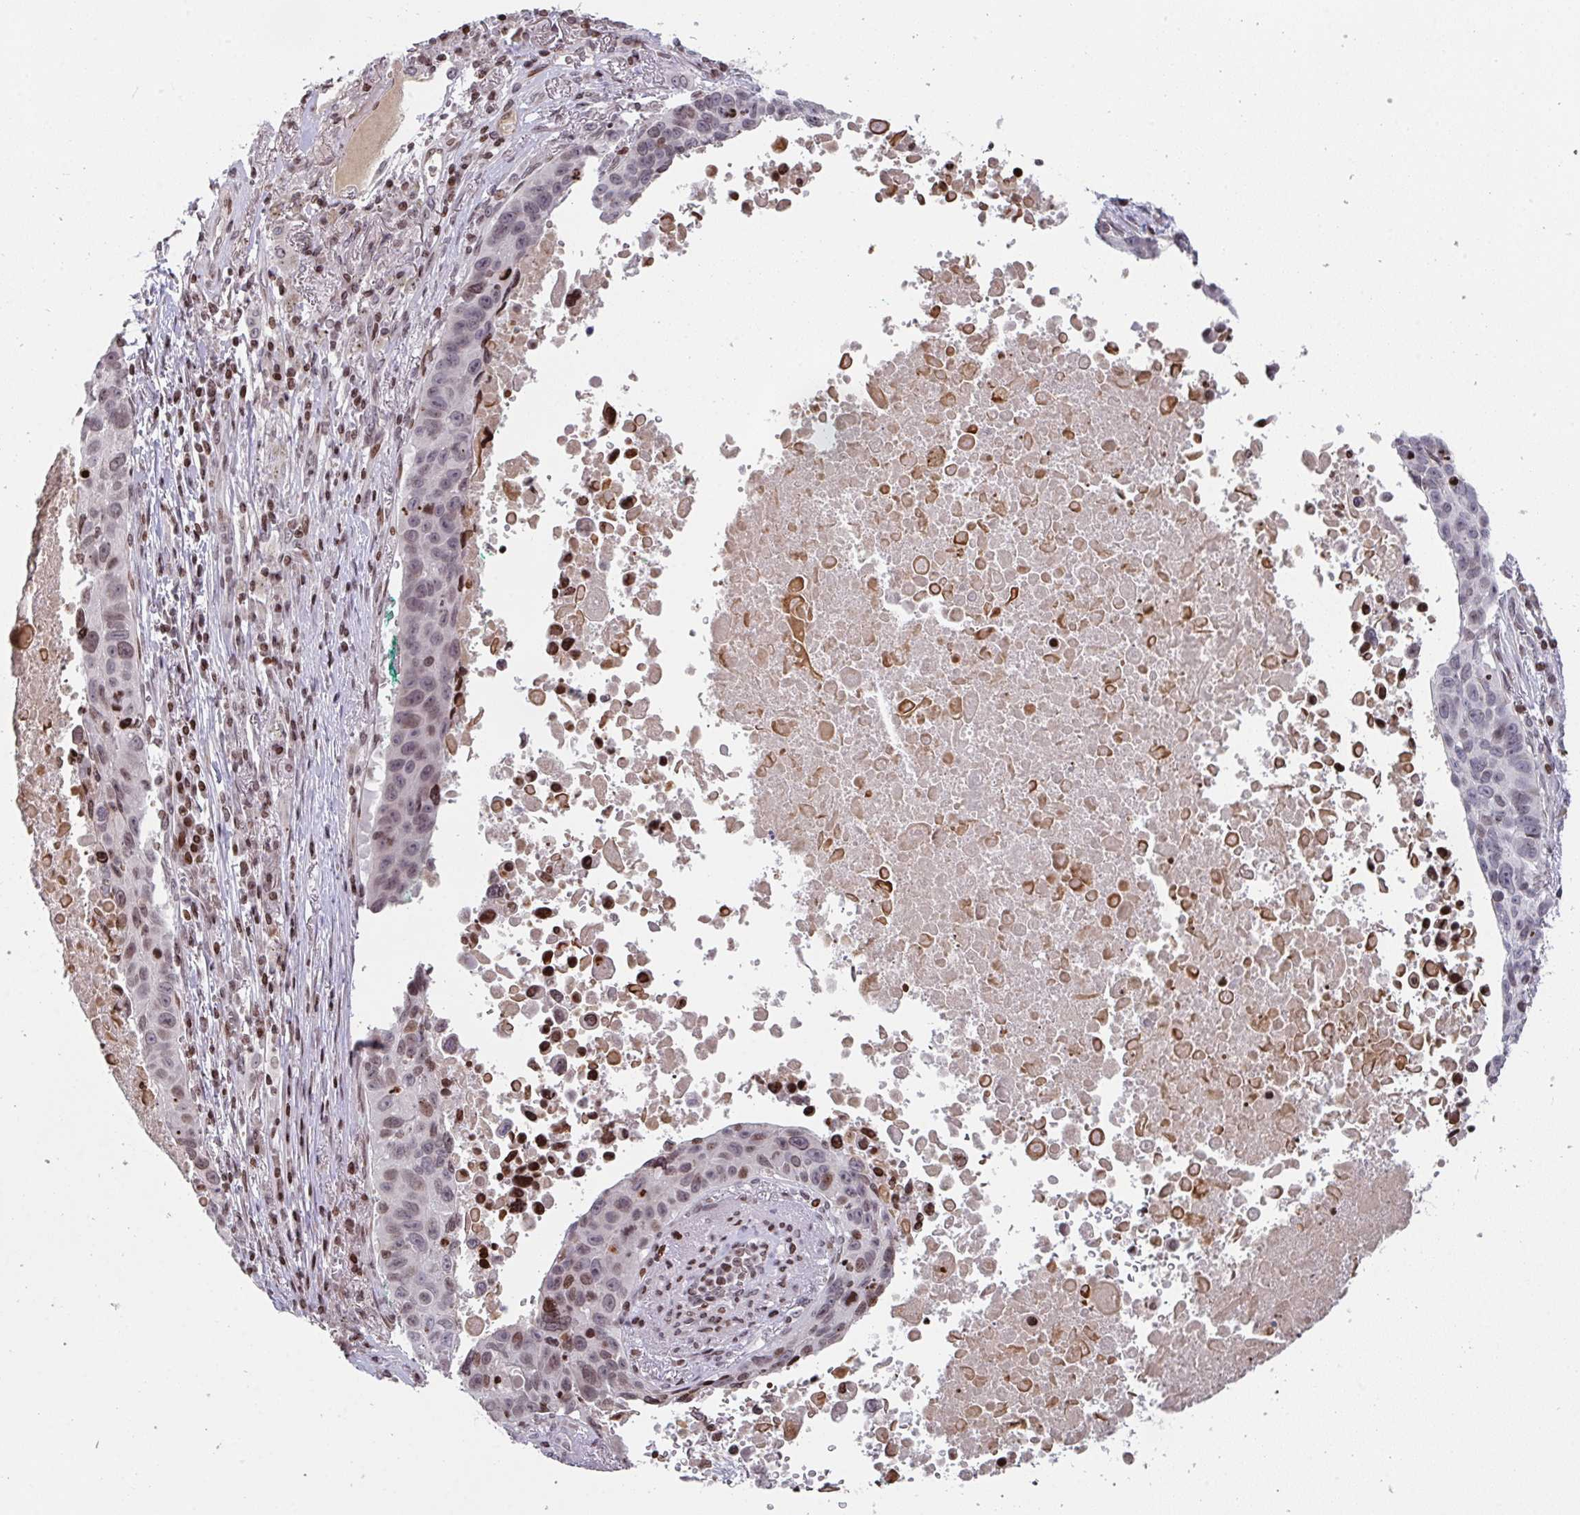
{"staining": {"intensity": "moderate", "quantity": "25%-75%", "location": "nuclear"}, "tissue": "lung cancer", "cell_type": "Tumor cells", "image_type": "cancer", "snomed": [{"axis": "morphology", "description": "Squamous cell carcinoma, NOS"}, {"axis": "topography", "description": "Lung"}], "caption": "High-magnification brightfield microscopy of squamous cell carcinoma (lung) stained with DAB (3,3'-diaminobenzidine) (brown) and counterstained with hematoxylin (blue). tumor cells exhibit moderate nuclear positivity is seen in about25%-75% of cells.", "gene": "PCDHB8", "patient": {"sex": "male", "age": 66}}